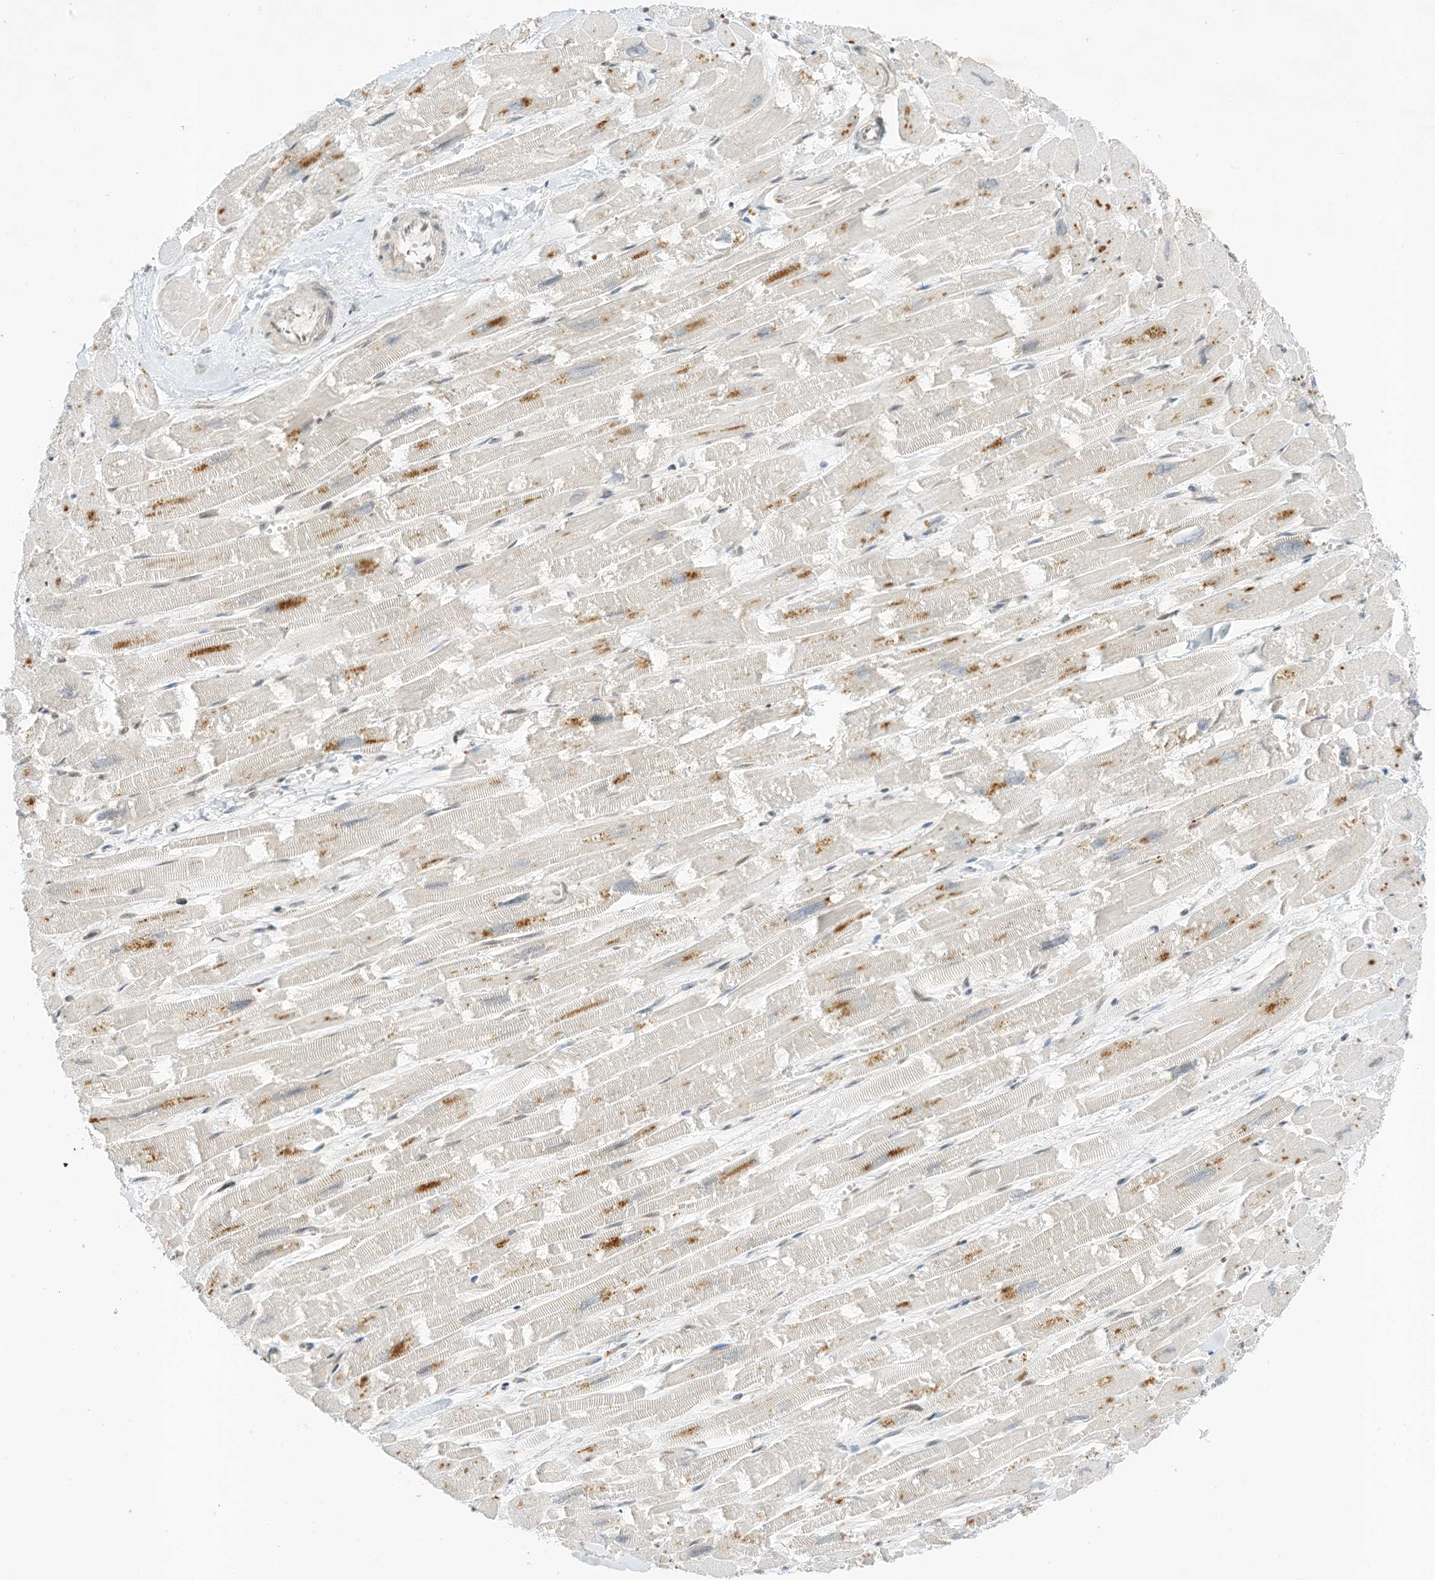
{"staining": {"intensity": "moderate", "quantity": "25%-75%", "location": "cytoplasmic/membranous"}, "tissue": "heart muscle", "cell_type": "Cardiomyocytes", "image_type": "normal", "snomed": [{"axis": "morphology", "description": "Normal tissue, NOS"}, {"axis": "topography", "description": "Heart"}], "caption": "Immunohistochemistry histopathology image of normal heart muscle: heart muscle stained using immunohistochemistry exhibits medium levels of moderate protein expression localized specifically in the cytoplasmic/membranous of cardiomyocytes, appearing as a cytoplasmic/membranous brown color.", "gene": "EDF1", "patient": {"sex": "male", "age": 54}}